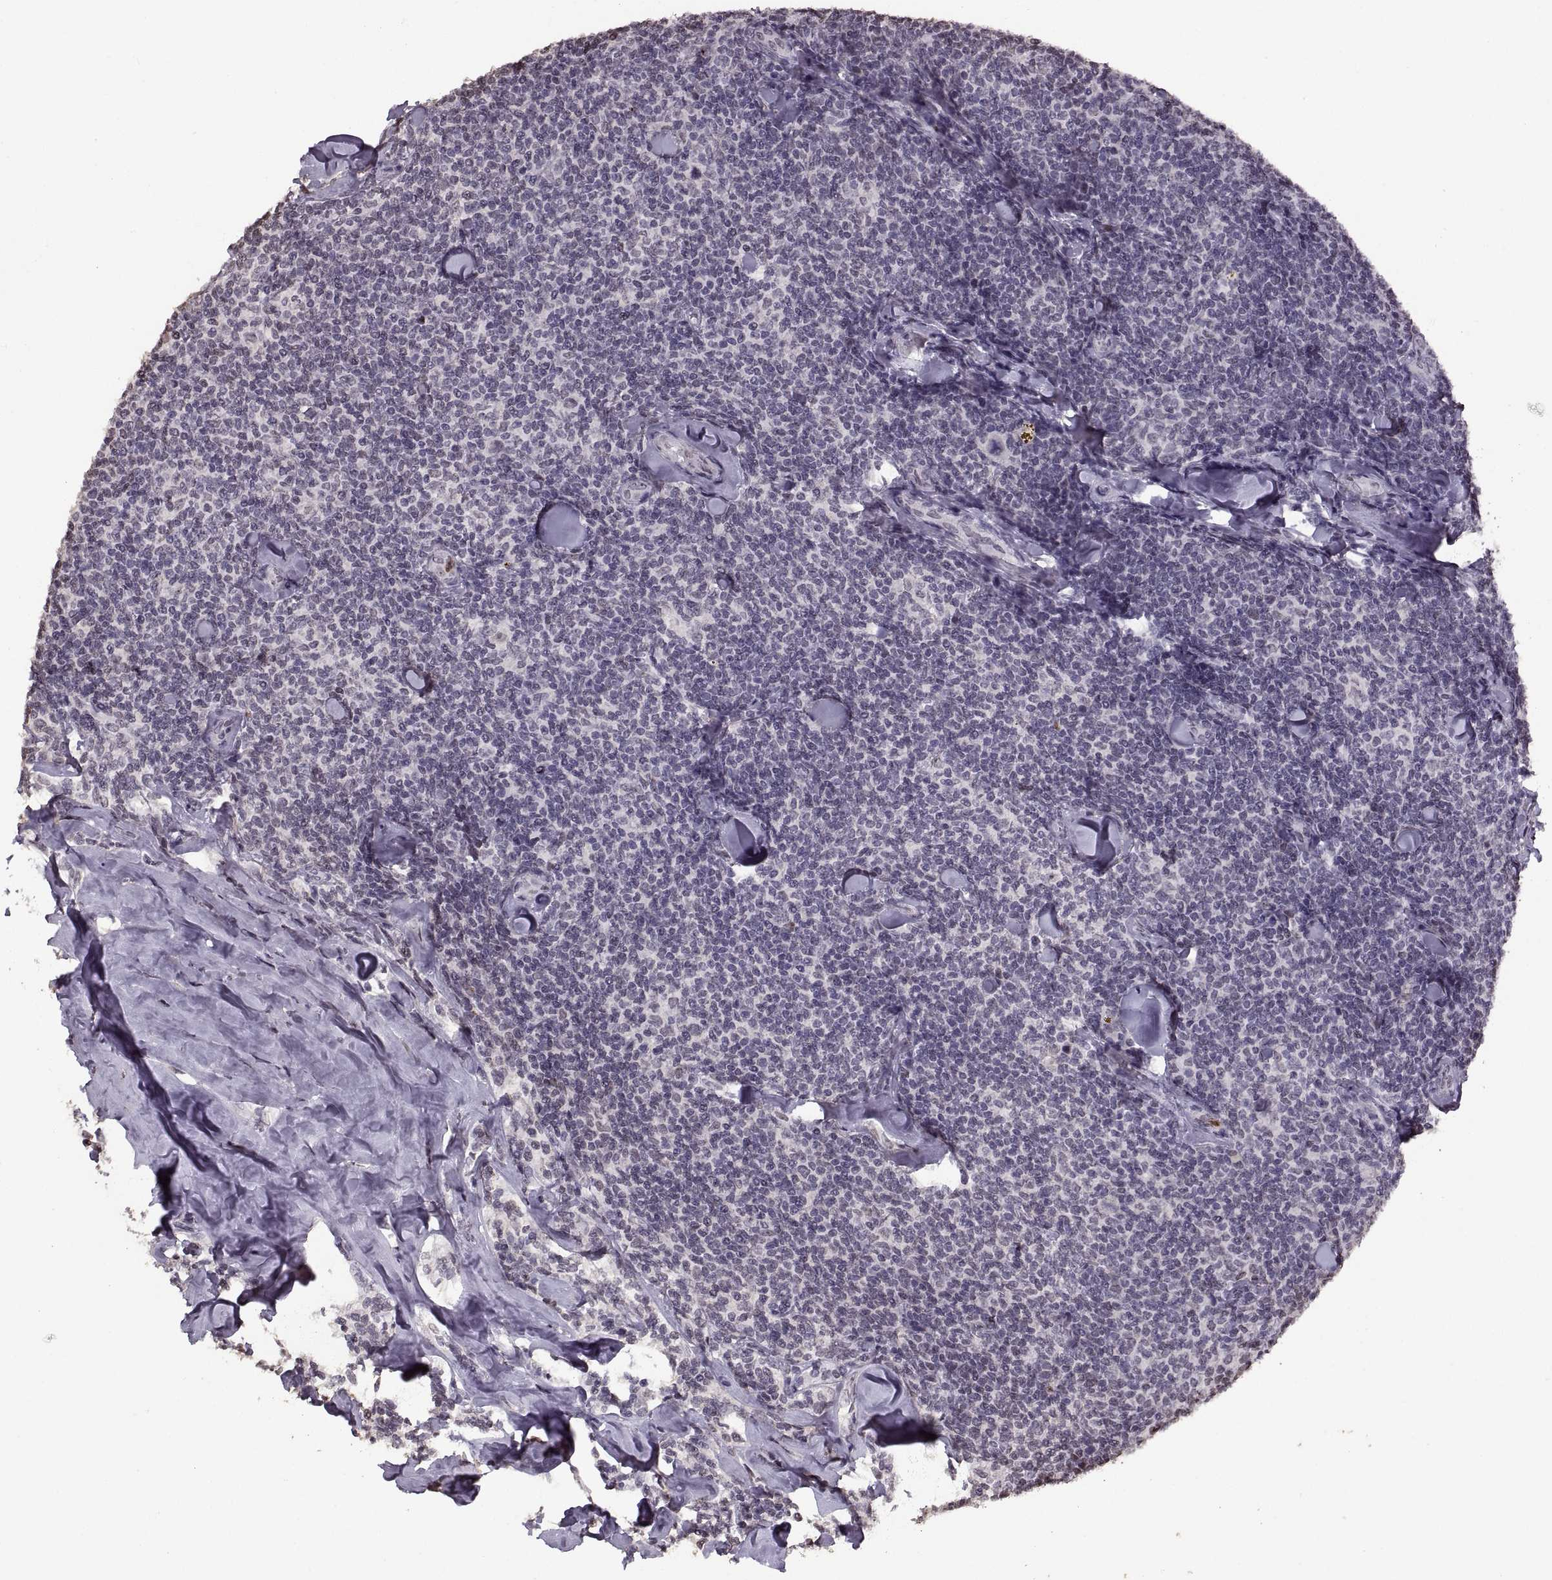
{"staining": {"intensity": "negative", "quantity": "none", "location": "none"}, "tissue": "lymphoma", "cell_type": "Tumor cells", "image_type": "cancer", "snomed": [{"axis": "morphology", "description": "Malignant lymphoma, non-Hodgkin's type, Low grade"}, {"axis": "topography", "description": "Lymph node"}], "caption": "The histopathology image reveals no significant positivity in tumor cells of low-grade malignant lymphoma, non-Hodgkin's type.", "gene": "PALS1", "patient": {"sex": "female", "age": 56}}